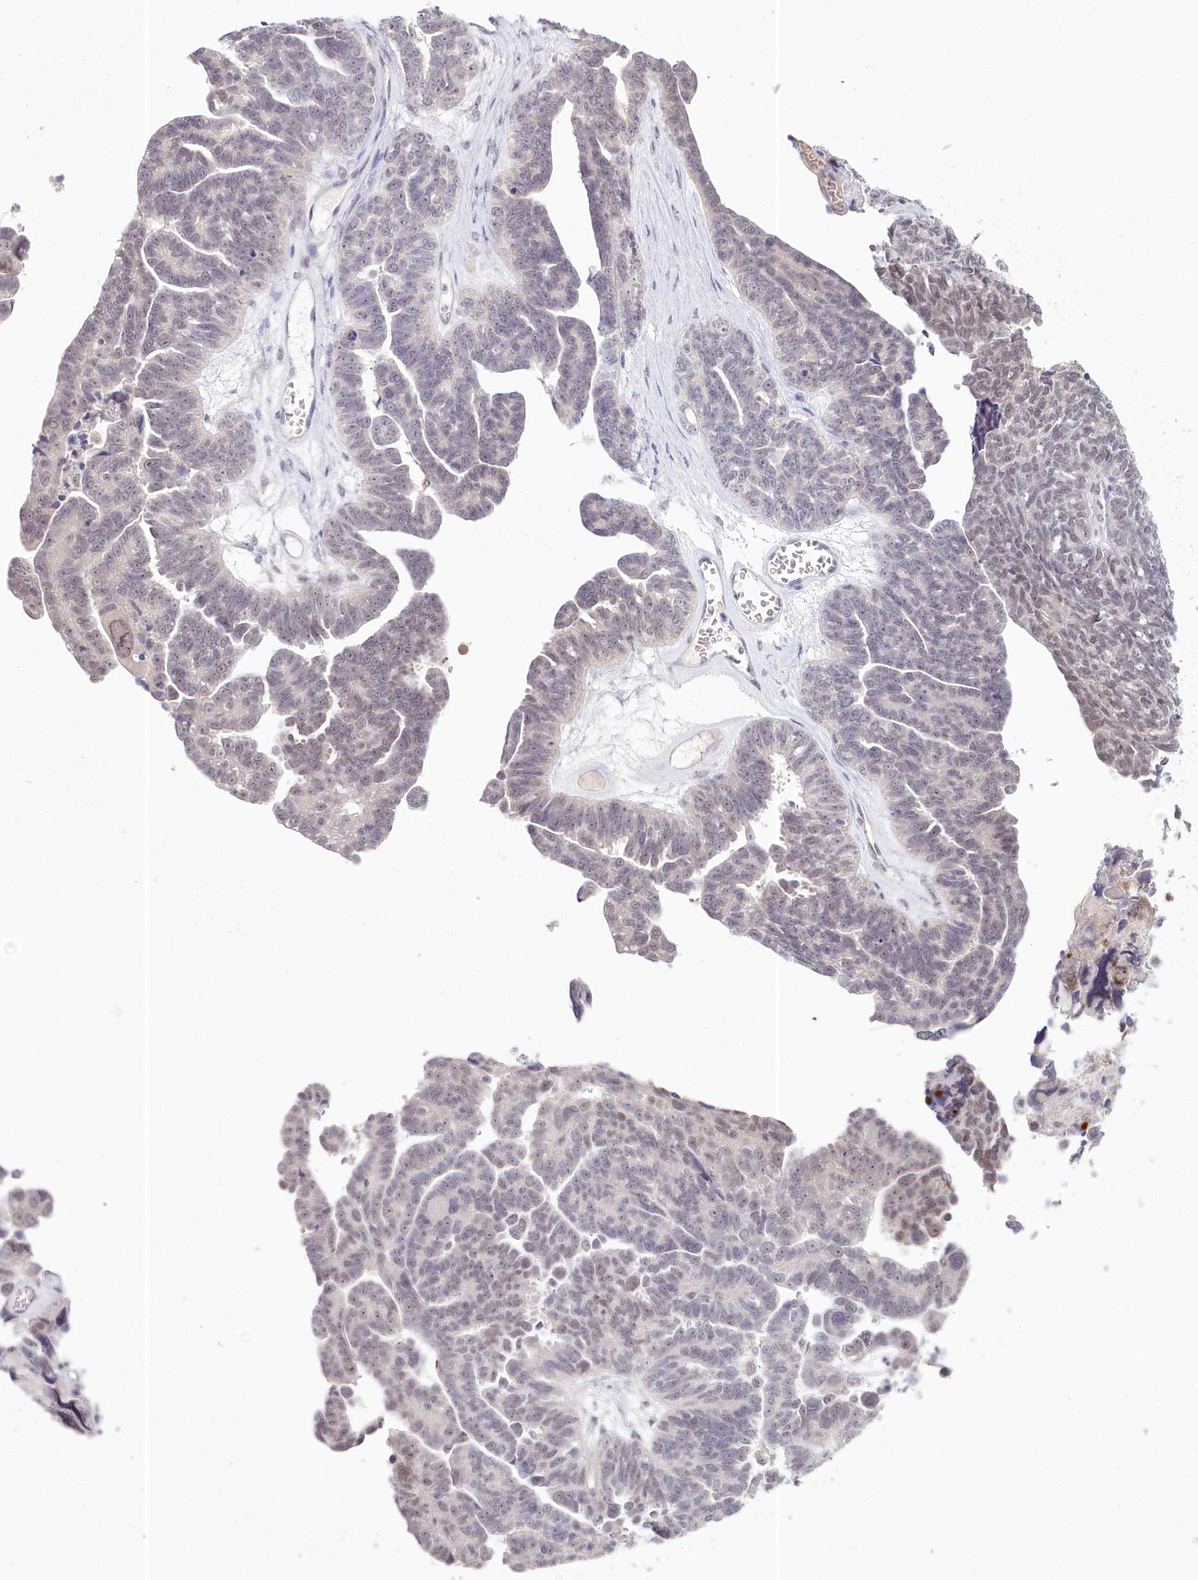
{"staining": {"intensity": "weak", "quantity": "<25%", "location": "nuclear"}, "tissue": "ovarian cancer", "cell_type": "Tumor cells", "image_type": "cancer", "snomed": [{"axis": "morphology", "description": "Cystadenocarcinoma, serous, NOS"}, {"axis": "topography", "description": "Ovary"}], "caption": "Human serous cystadenocarcinoma (ovarian) stained for a protein using immunohistochemistry shows no expression in tumor cells.", "gene": "AMTN", "patient": {"sex": "female", "age": 79}}